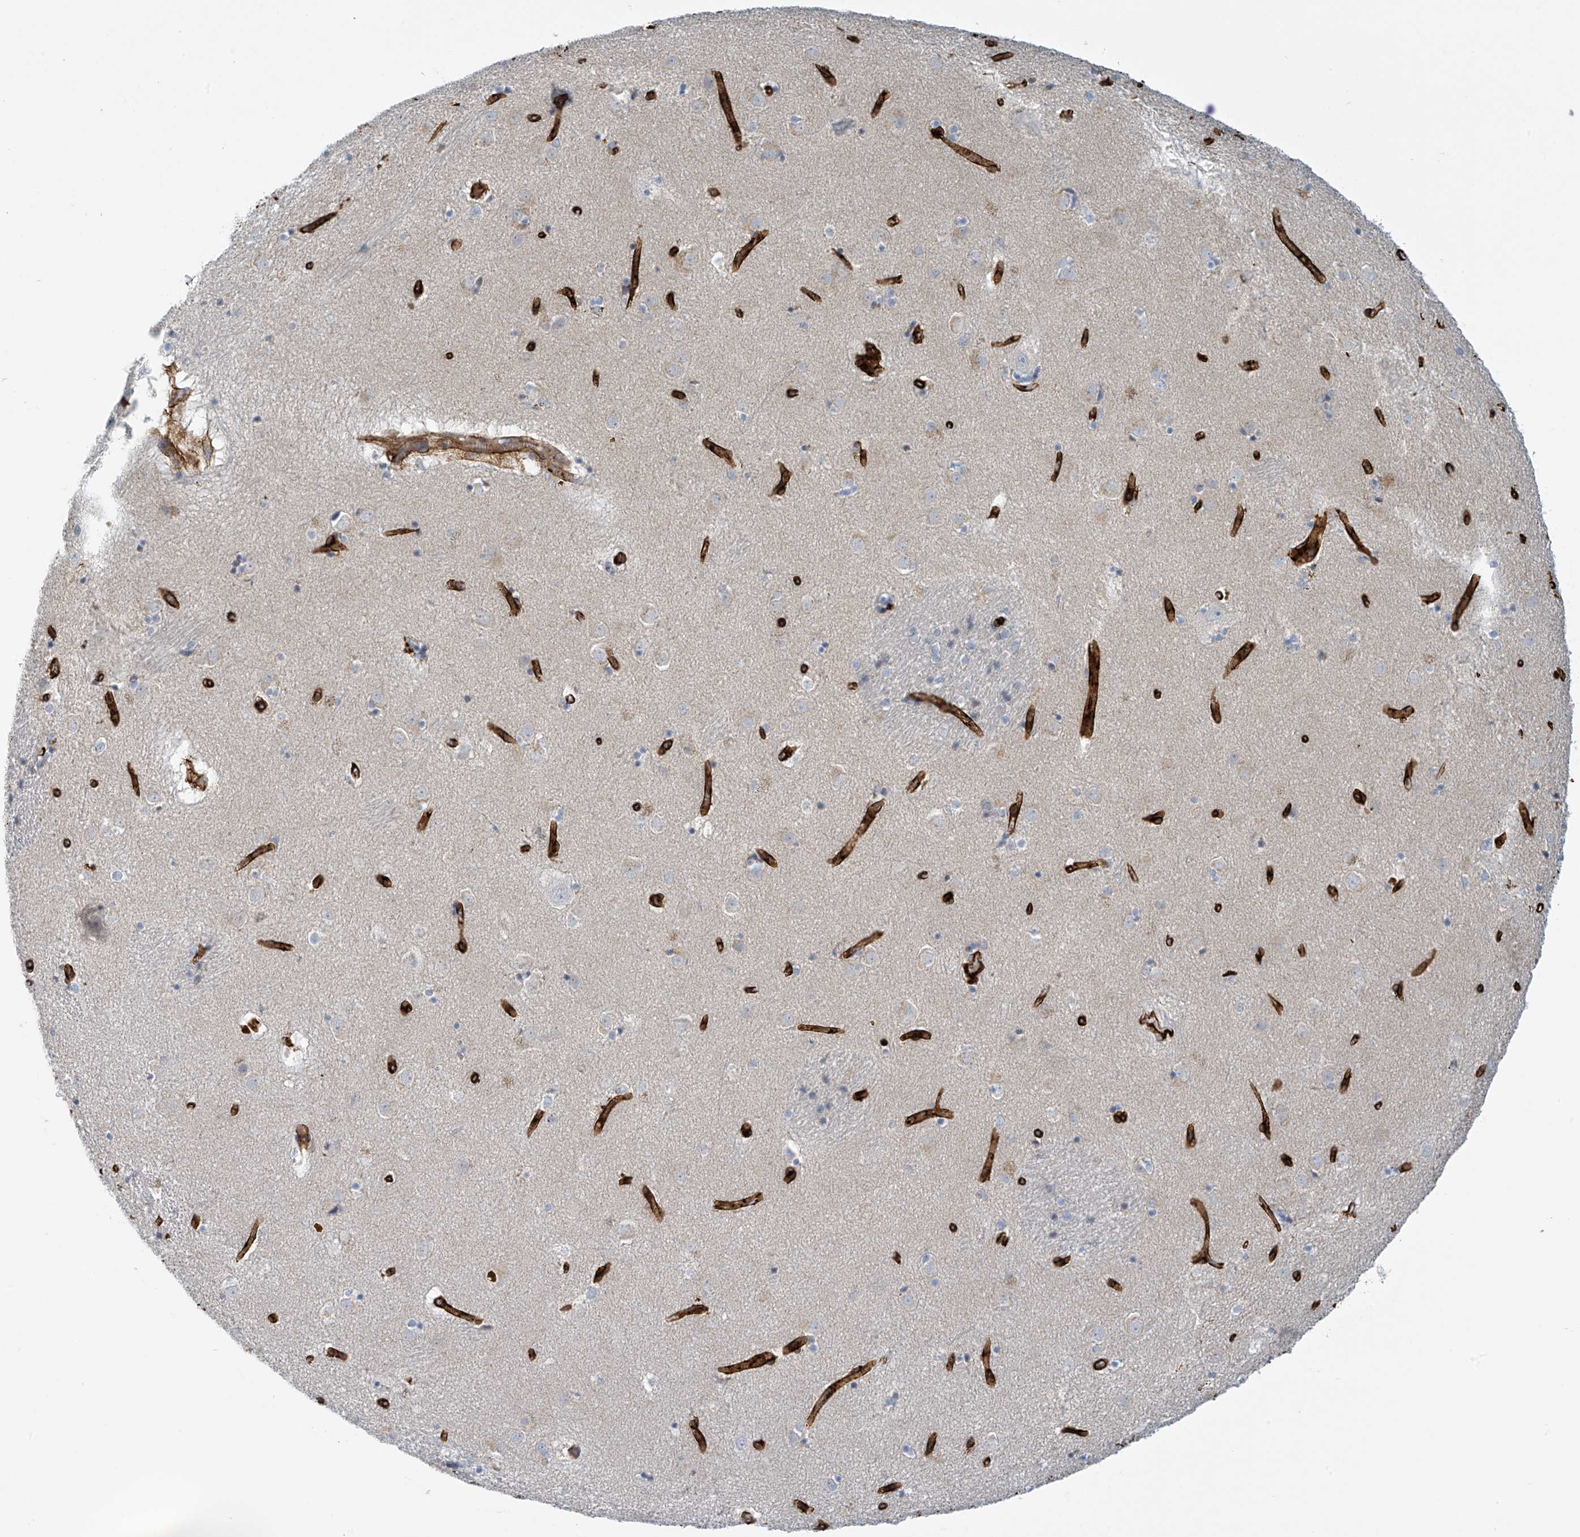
{"staining": {"intensity": "negative", "quantity": "none", "location": "none"}, "tissue": "caudate", "cell_type": "Glial cells", "image_type": "normal", "snomed": [{"axis": "morphology", "description": "Normal tissue, NOS"}, {"axis": "topography", "description": "Lateral ventricle wall"}], "caption": "Glial cells show no significant protein expression in normal caudate.", "gene": "SLC6A12", "patient": {"sex": "male", "age": 70}}